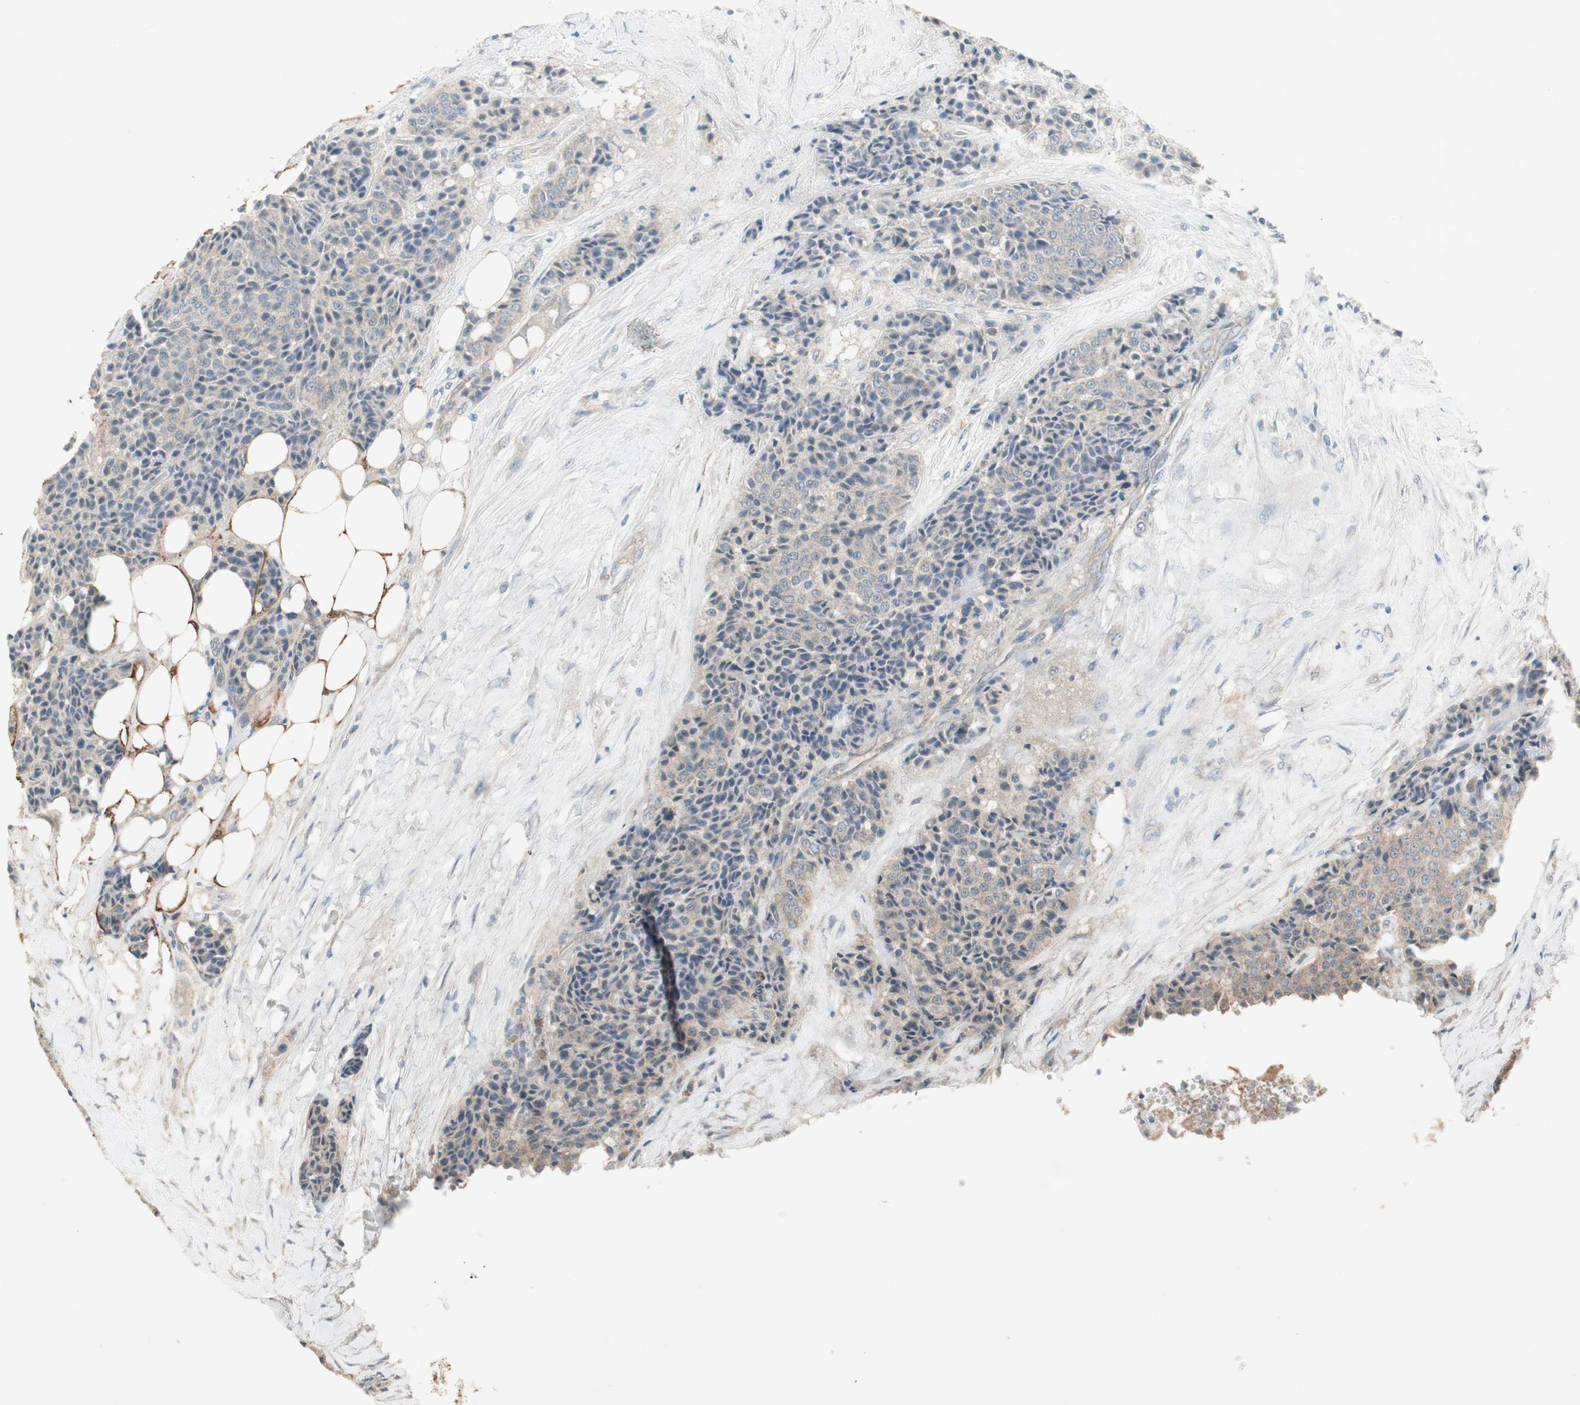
{"staining": {"intensity": "weak", "quantity": "<25%", "location": "cytoplasmic/membranous"}, "tissue": "carcinoid", "cell_type": "Tumor cells", "image_type": "cancer", "snomed": [{"axis": "morphology", "description": "Carcinoid, malignant, NOS"}, {"axis": "topography", "description": "Colon"}], "caption": "Tumor cells show no significant staining in malignant carcinoid. Brightfield microscopy of immunohistochemistry (IHC) stained with DAB (3,3'-diaminobenzidine) (brown) and hematoxylin (blue), captured at high magnification.", "gene": "JMJD7-PLA2G4B", "patient": {"sex": "female", "age": 61}}